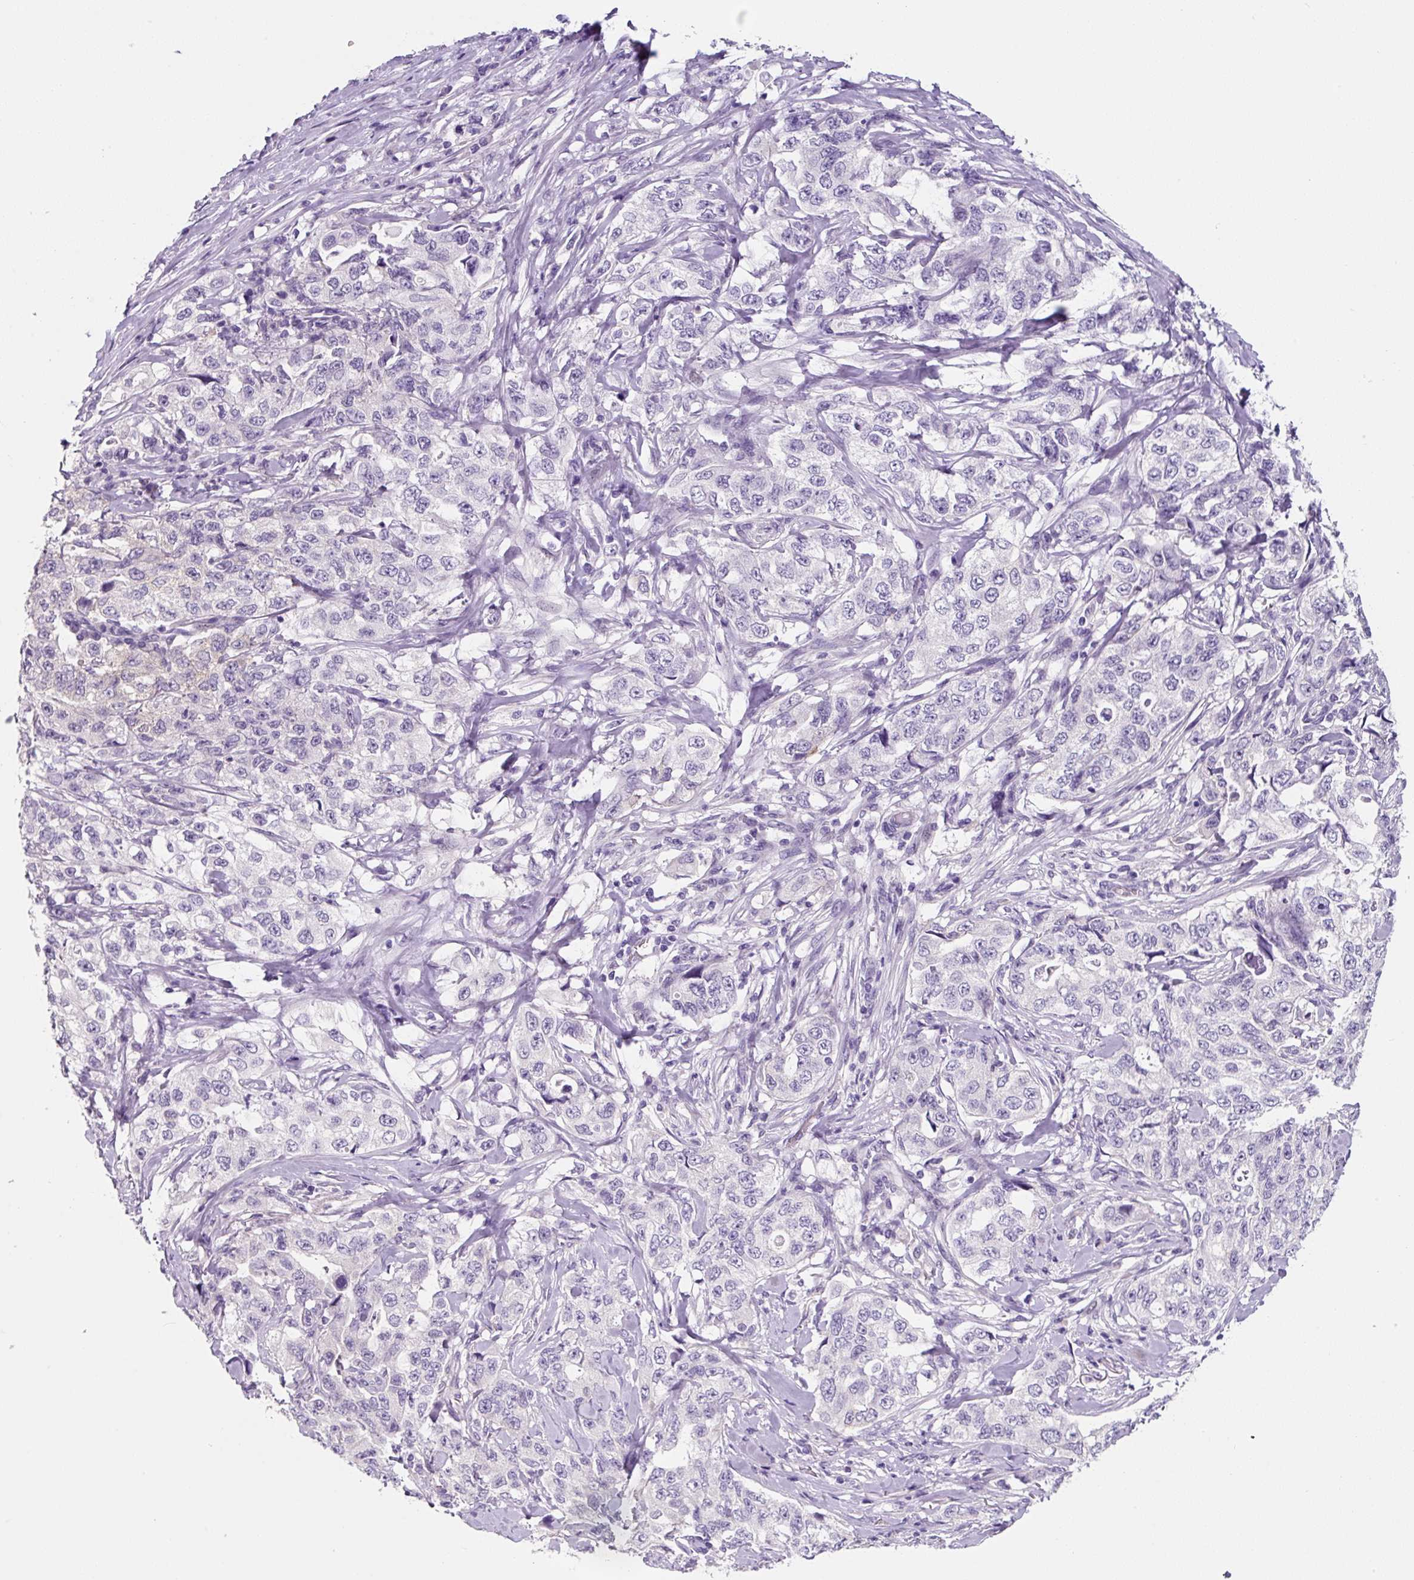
{"staining": {"intensity": "negative", "quantity": "none", "location": "none"}, "tissue": "lung cancer", "cell_type": "Tumor cells", "image_type": "cancer", "snomed": [{"axis": "morphology", "description": "Adenocarcinoma, NOS"}, {"axis": "topography", "description": "Lung"}], "caption": "High magnification brightfield microscopy of lung cancer stained with DAB (brown) and counterstained with hematoxylin (blue): tumor cells show no significant staining. (Brightfield microscopy of DAB (3,3'-diaminobenzidine) immunohistochemistry at high magnification).", "gene": "SYP", "patient": {"sex": "female", "age": 51}}